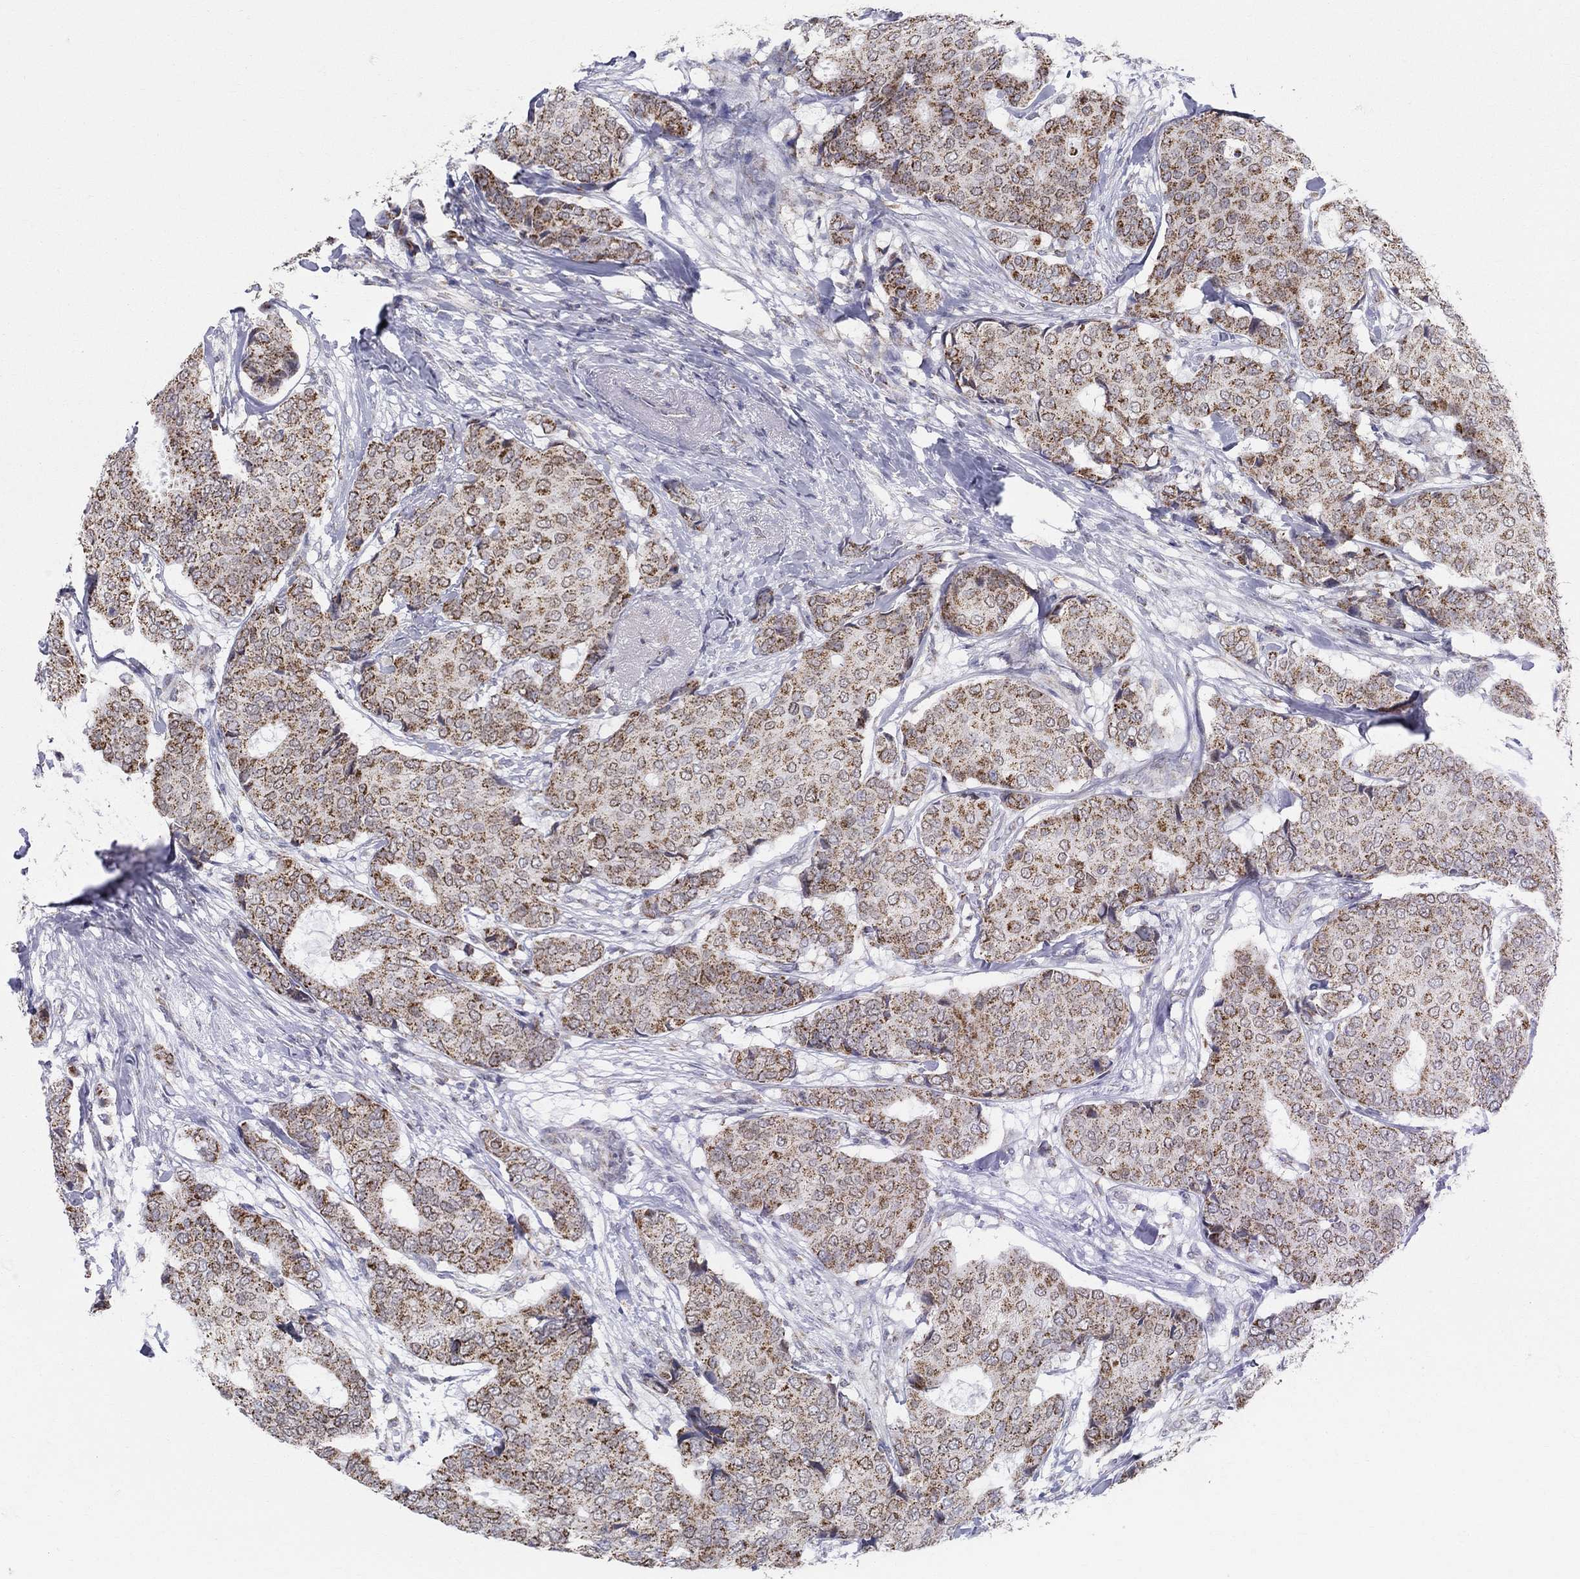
{"staining": {"intensity": "moderate", "quantity": ">75%", "location": "cytoplasmic/membranous"}, "tissue": "breast cancer", "cell_type": "Tumor cells", "image_type": "cancer", "snomed": [{"axis": "morphology", "description": "Duct carcinoma"}, {"axis": "topography", "description": "Breast"}], "caption": "Immunohistochemistry image of human breast cancer (infiltrating ductal carcinoma) stained for a protein (brown), which reveals medium levels of moderate cytoplasmic/membranous staining in about >75% of tumor cells.", "gene": "KISS1R", "patient": {"sex": "female", "age": 75}}